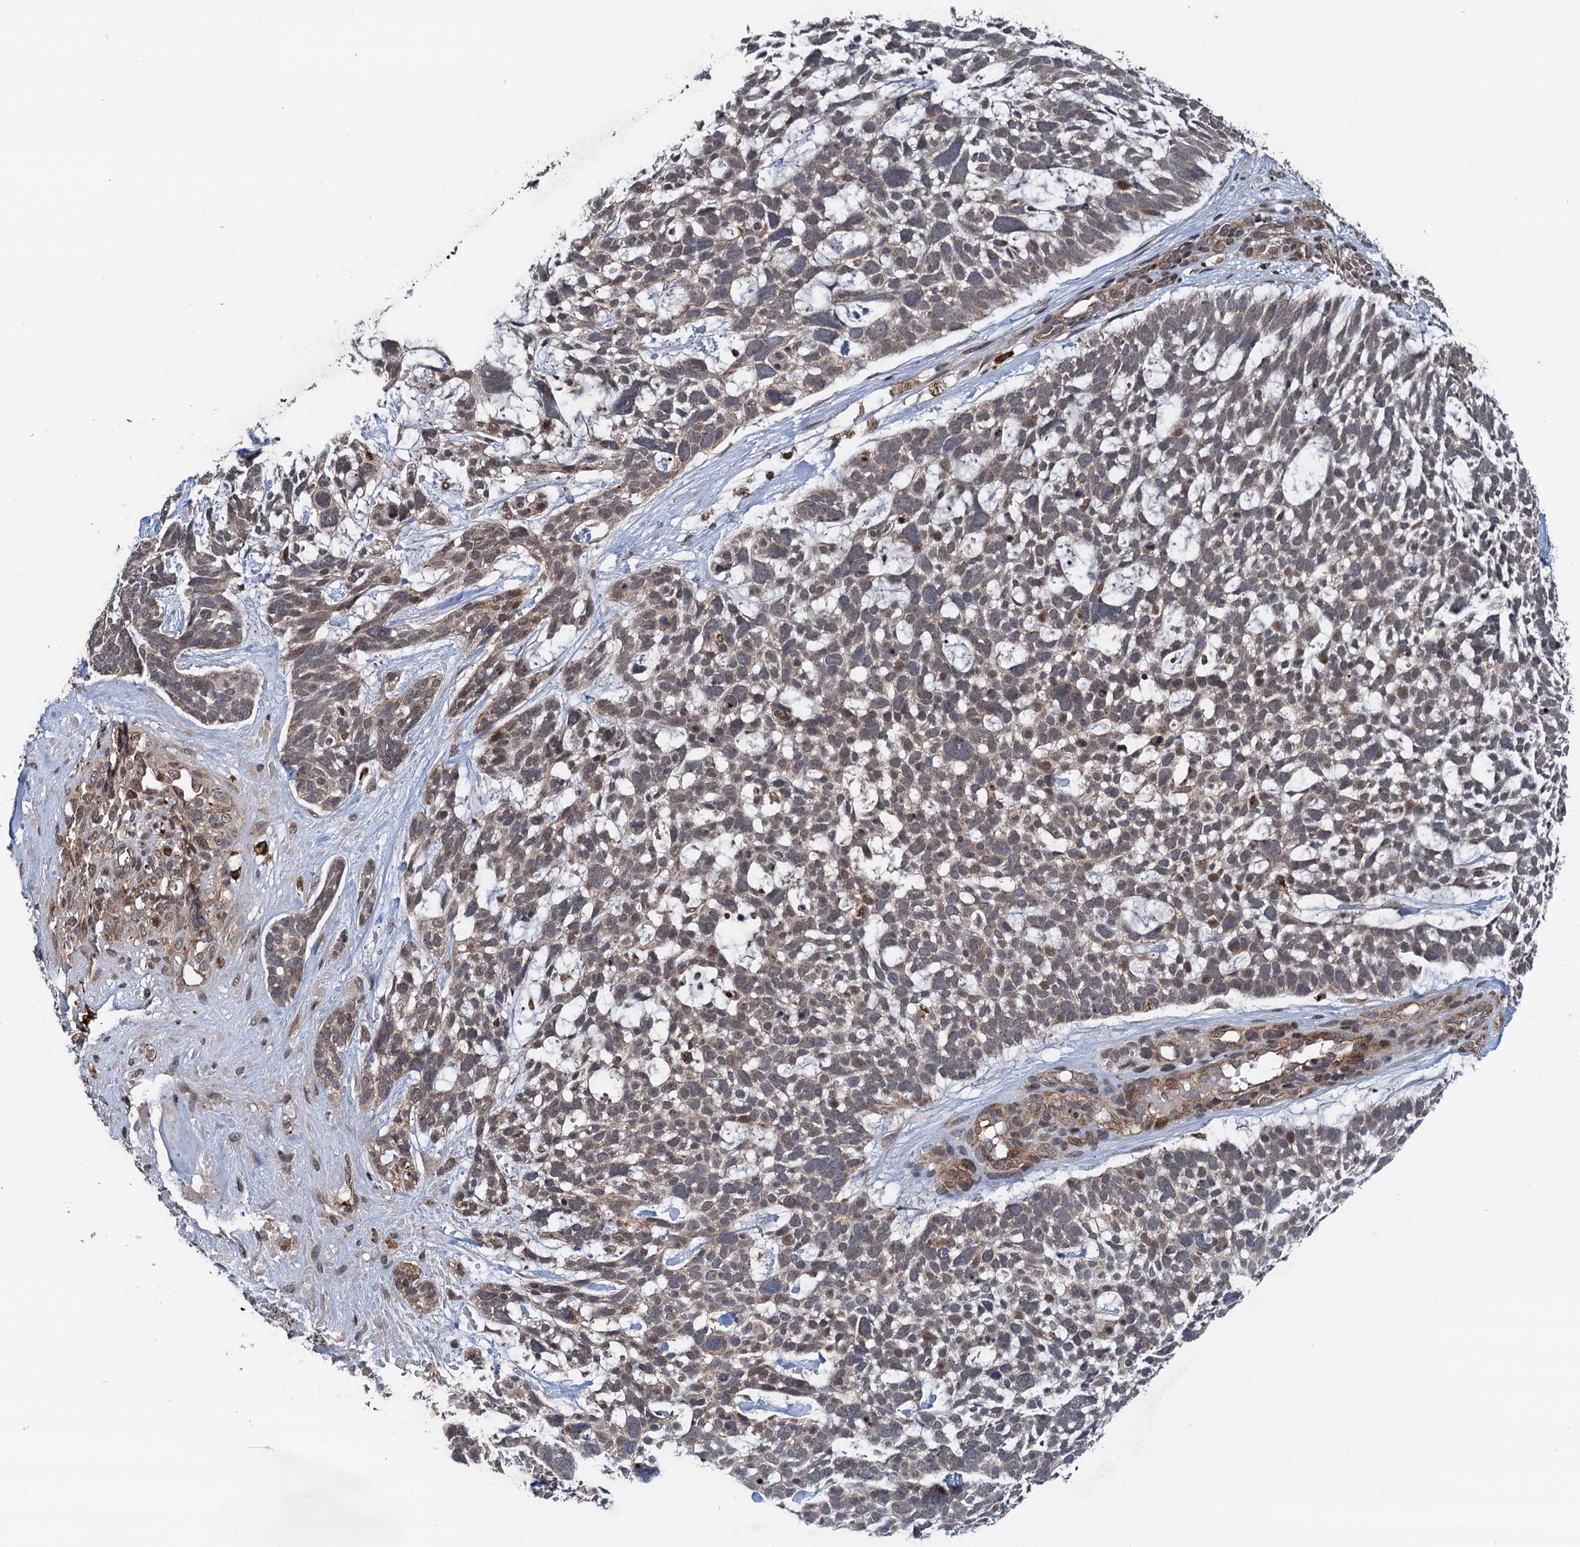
{"staining": {"intensity": "moderate", "quantity": "<25%", "location": "nuclear"}, "tissue": "skin cancer", "cell_type": "Tumor cells", "image_type": "cancer", "snomed": [{"axis": "morphology", "description": "Basal cell carcinoma"}, {"axis": "topography", "description": "Skin"}], "caption": "Moderate nuclear expression for a protein is seen in approximately <25% of tumor cells of skin cancer (basal cell carcinoma) using immunohistochemistry.", "gene": "NLRP10", "patient": {"sex": "male", "age": 88}}